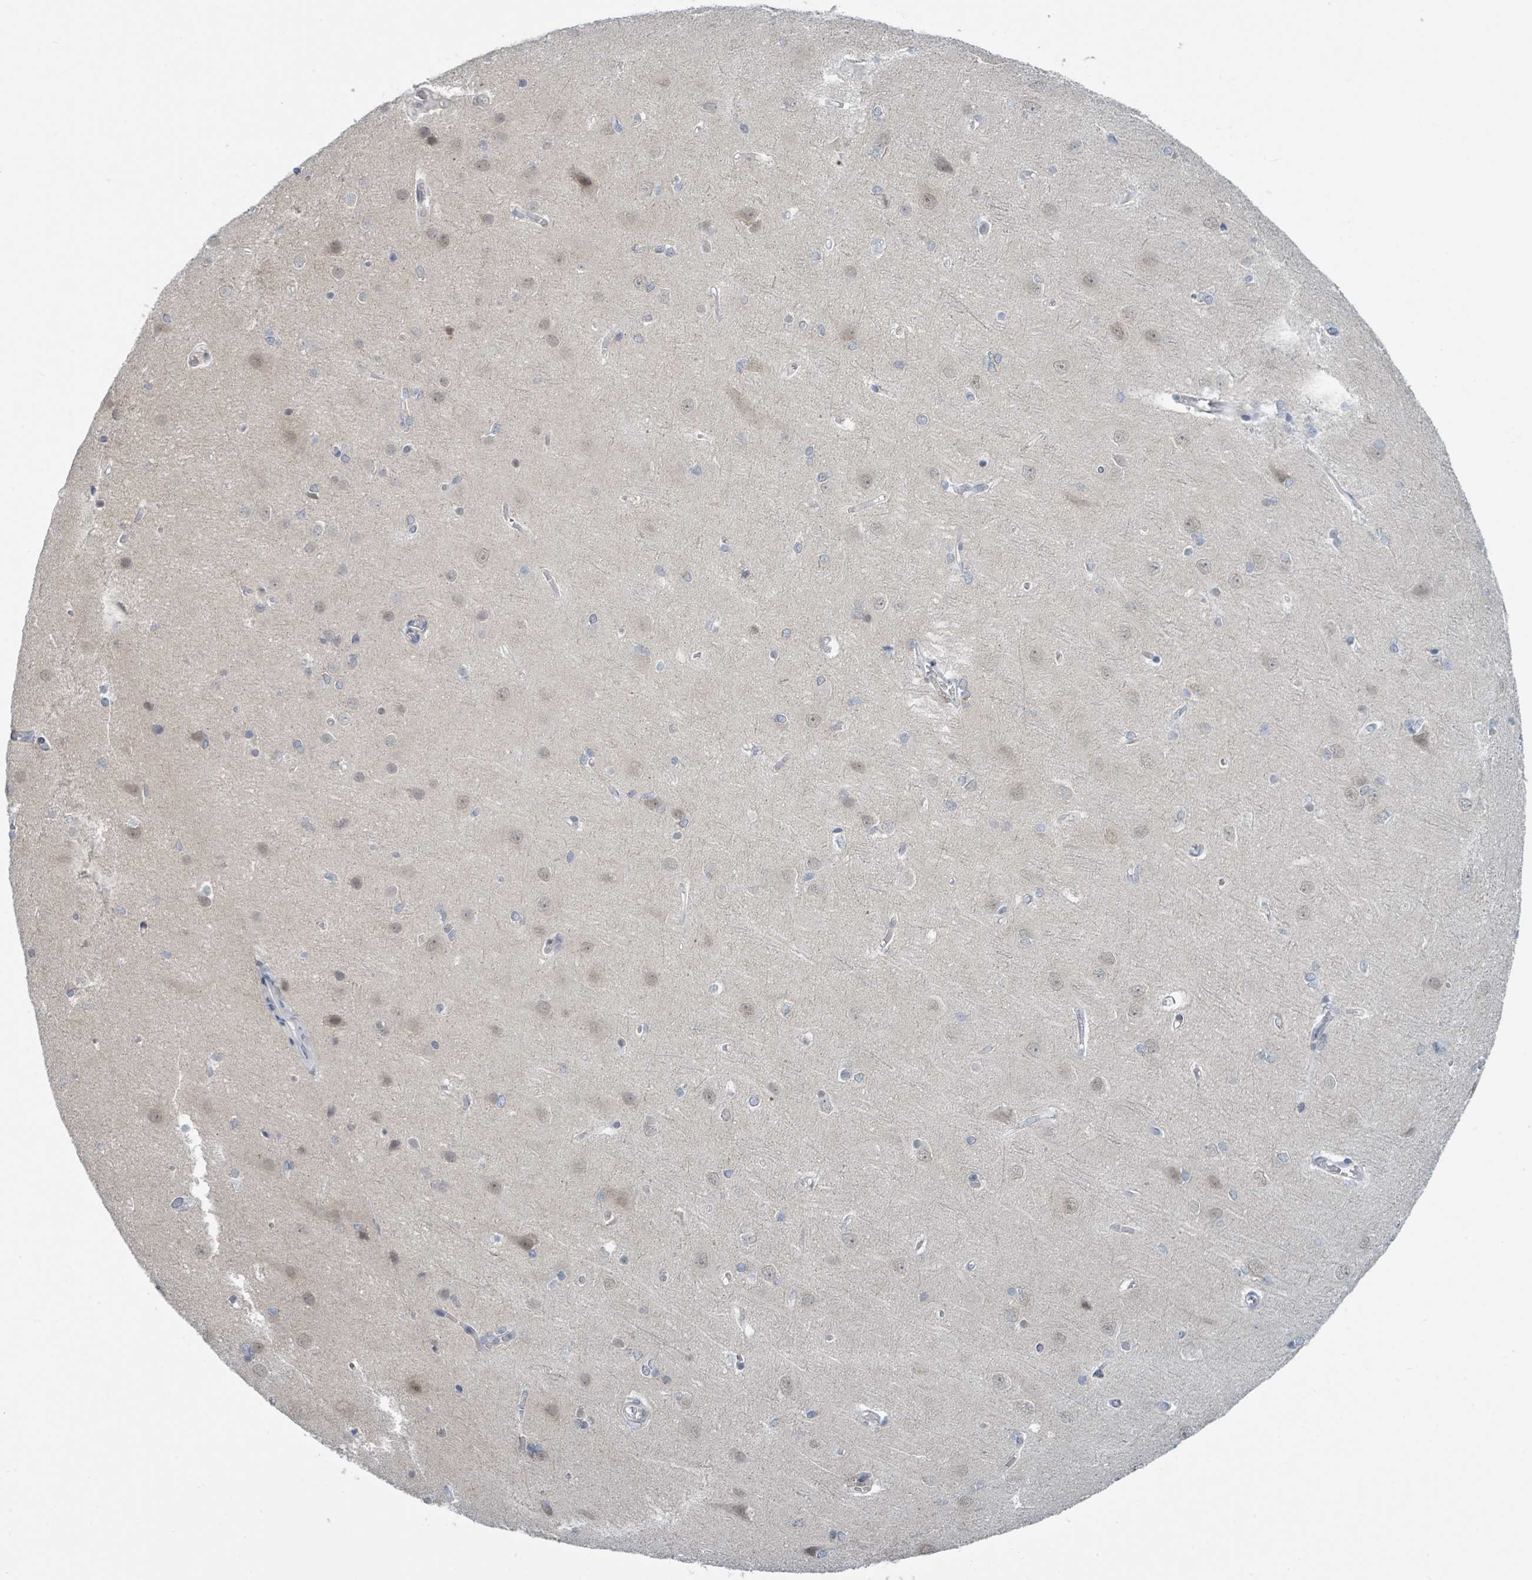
{"staining": {"intensity": "negative", "quantity": "none", "location": "none"}, "tissue": "cerebral cortex", "cell_type": "Endothelial cells", "image_type": "normal", "snomed": [{"axis": "morphology", "description": "Normal tissue, NOS"}, {"axis": "topography", "description": "Cerebral cortex"}], "caption": "IHC histopathology image of unremarkable cerebral cortex: human cerebral cortex stained with DAB reveals no significant protein positivity in endothelial cells.", "gene": "ANKRD55", "patient": {"sex": "male", "age": 37}}